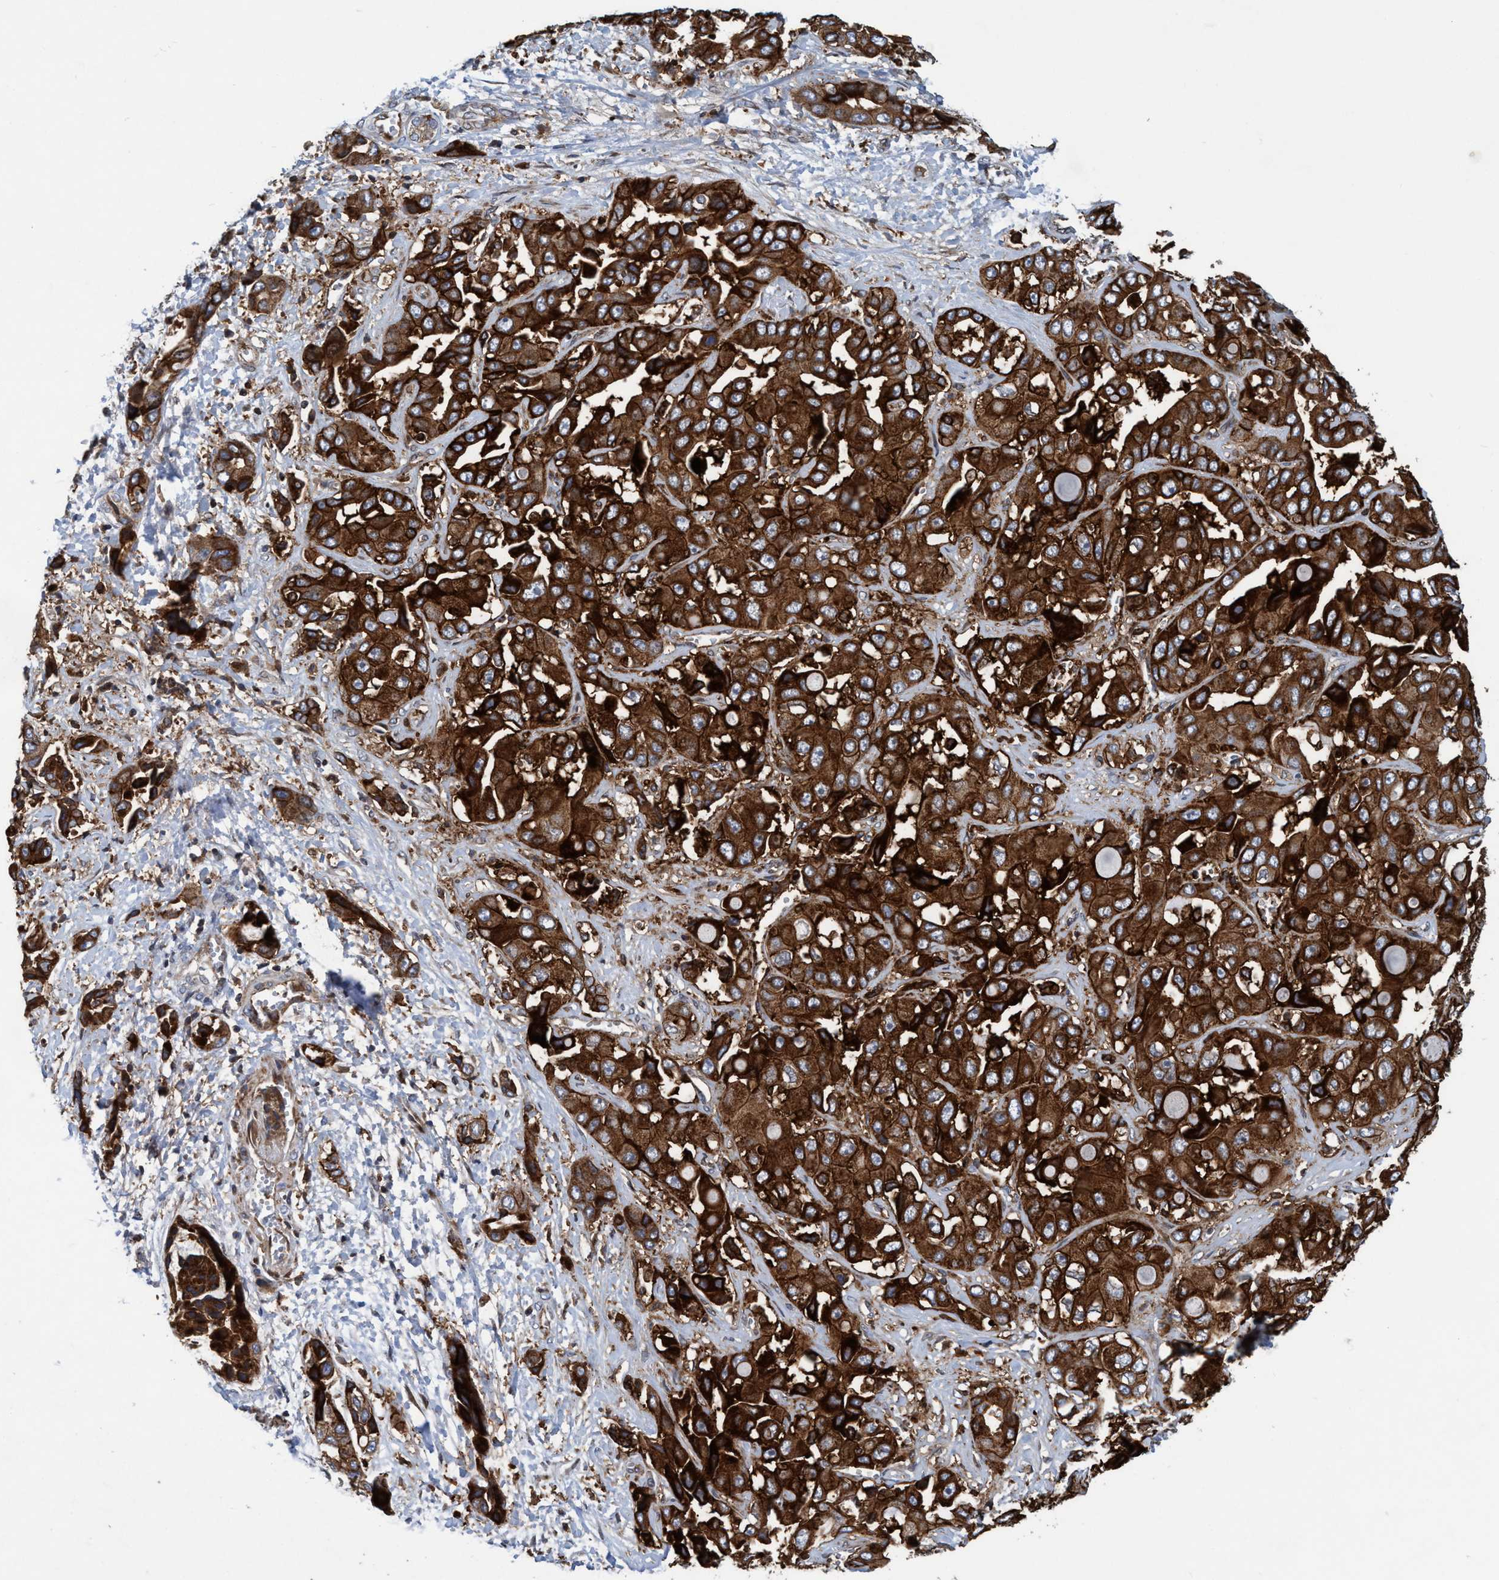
{"staining": {"intensity": "strong", "quantity": ">75%", "location": "cytoplasmic/membranous"}, "tissue": "liver cancer", "cell_type": "Tumor cells", "image_type": "cancer", "snomed": [{"axis": "morphology", "description": "Cholangiocarcinoma"}, {"axis": "topography", "description": "Liver"}], "caption": "The image exhibits a brown stain indicating the presence of a protein in the cytoplasmic/membranous of tumor cells in cholangiocarcinoma (liver).", "gene": "SLC16A3", "patient": {"sex": "female", "age": 52}}